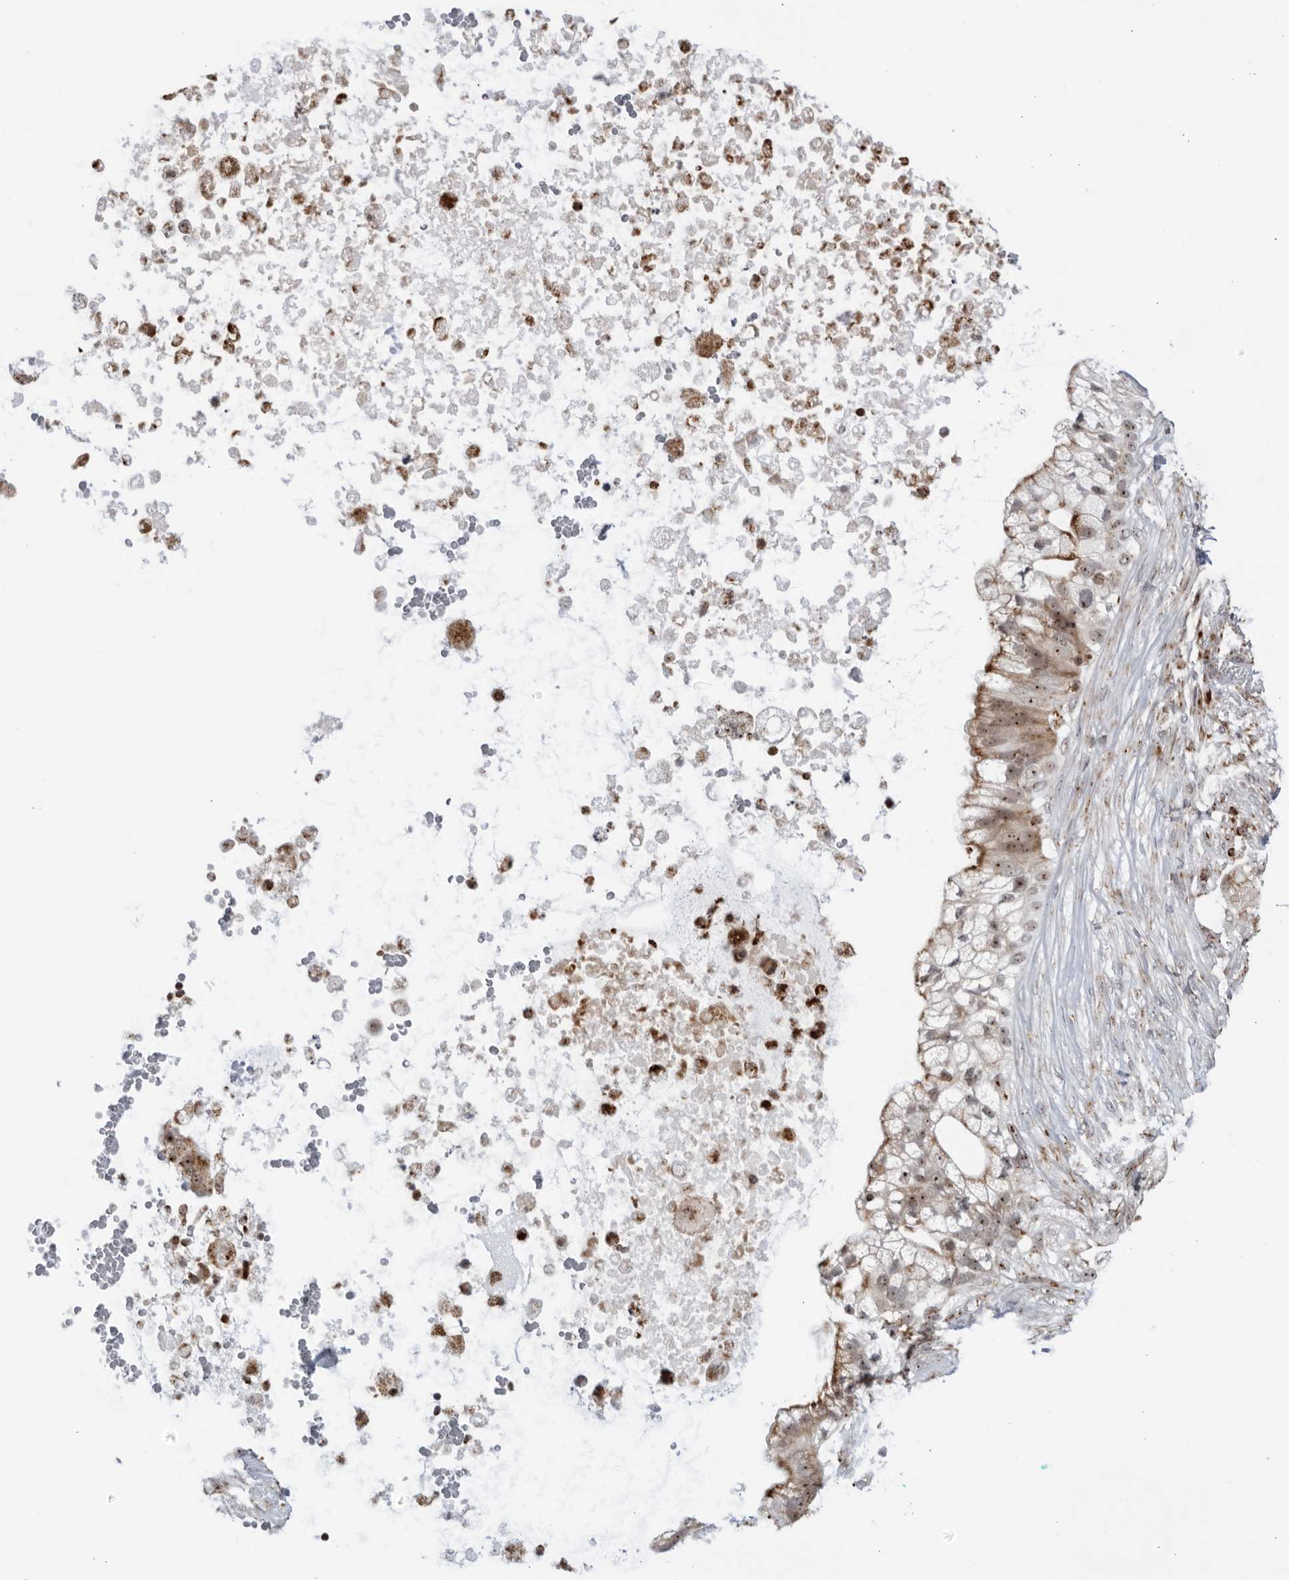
{"staining": {"intensity": "strong", "quantity": "25%-75%", "location": "cytoplasmic/membranous,nuclear"}, "tissue": "pancreatic cancer", "cell_type": "Tumor cells", "image_type": "cancer", "snomed": [{"axis": "morphology", "description": "Adenocarcinoma, NOS"}, {"axis": "topography", "description": "Pancreas"}], "caption": "This is a micrograph of immunohistochemistry staining of pancreatic cancer (adenocarcinoma), which shows strong staining in the cytoplasmic/membranous and nuclear of tumor cells.", "gene": "RBM34", "patient": {"sex": "male", "age": 53}}